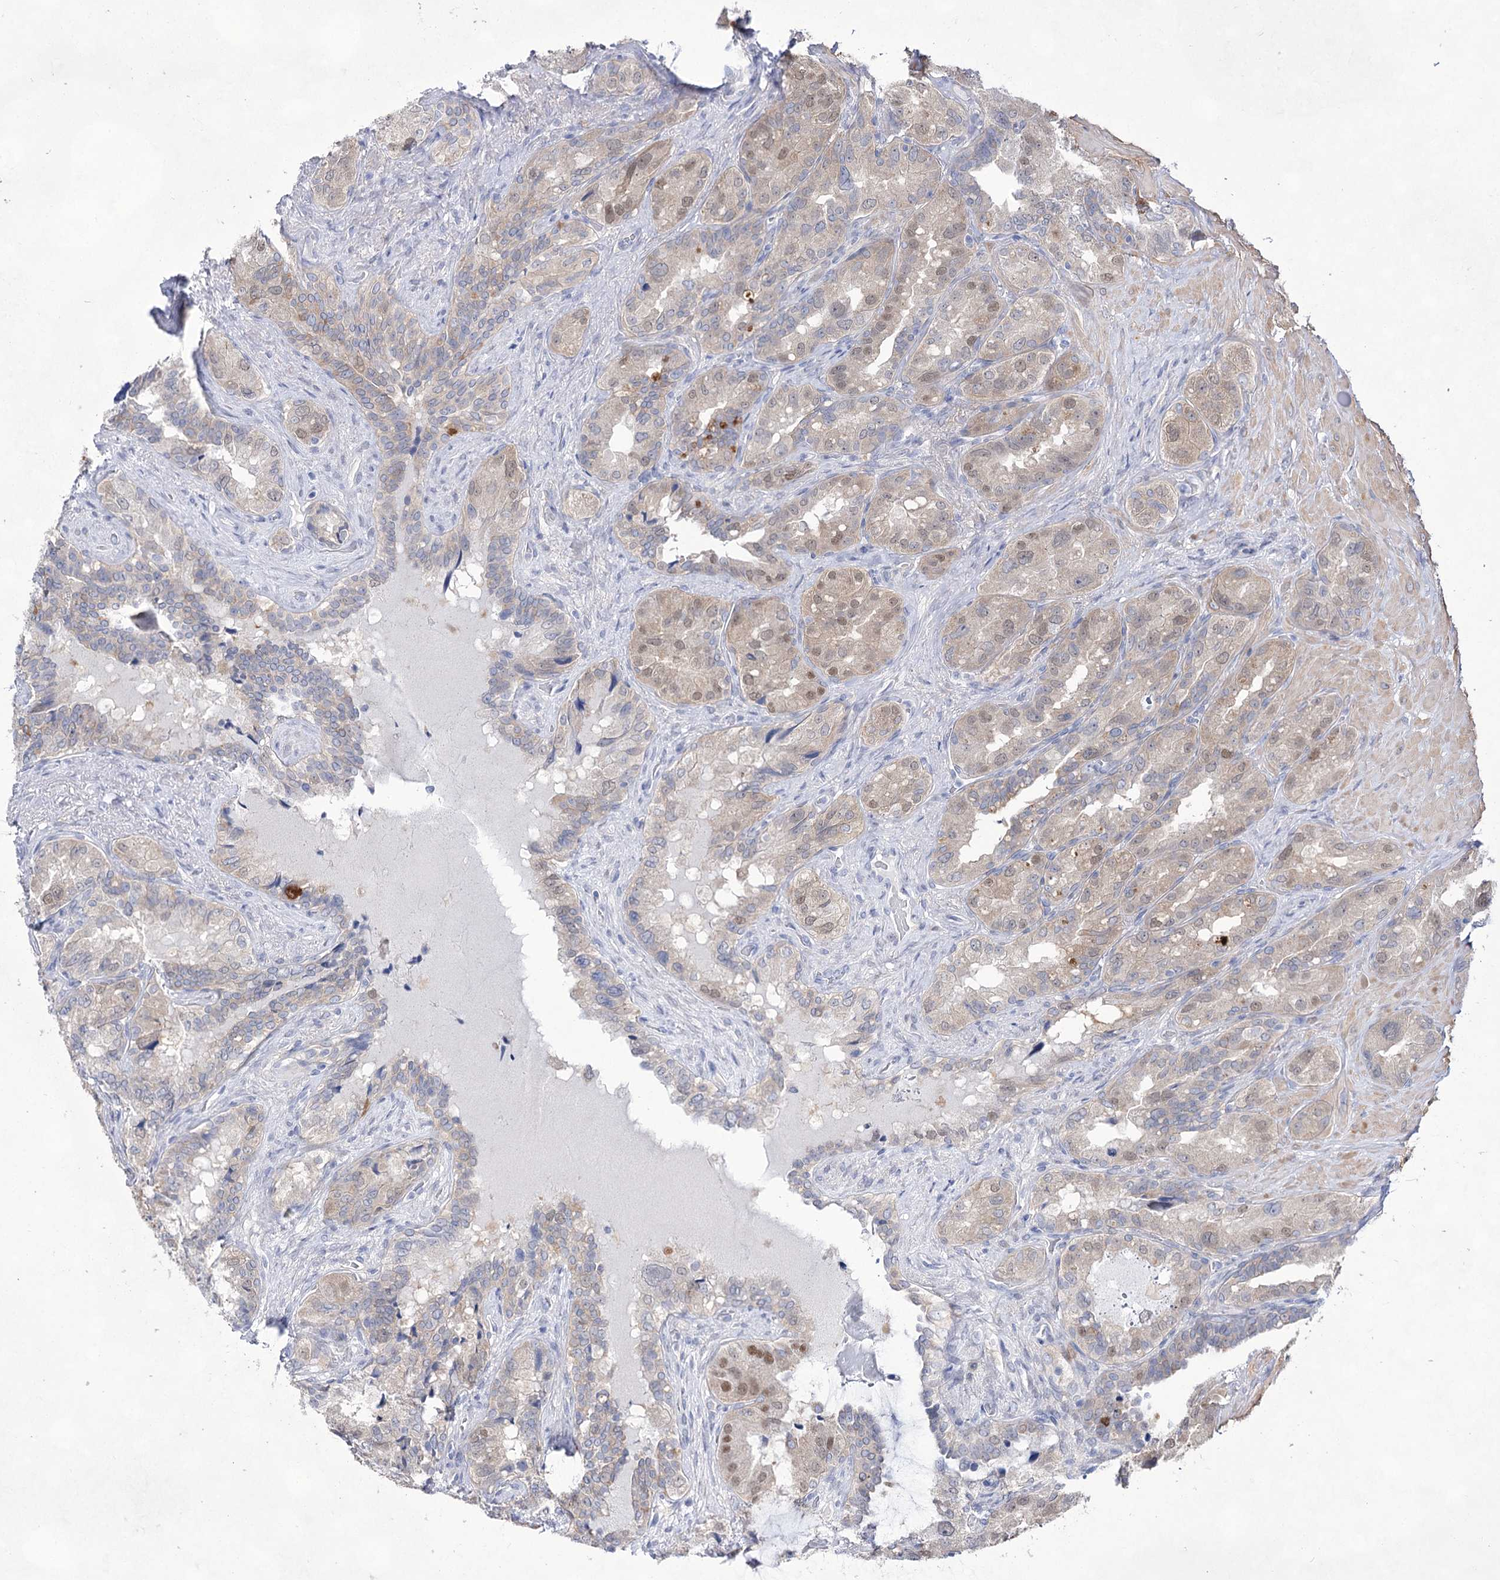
{"staining": {"intensity": "moderate", "quantity": "<25%", "location": "nuclear"}, "tissue": "seminal vesicle", "cell_type": "Glandular cells", "image_type": "normal", "snomed": [{"axis": "morphology", "description": "Normal tissue, NOS"}, {"axis": "topography", "description": "Seminal veicle"}, {"axis": "topography", "description": "Peripheral nerve tissue"}], "caption": "Immunohistochemistry (DAB) staining of unremarkable human seminal vesicle demonstrates moderate nuclear protein positivity in about <25% of glandular cells.", "gene": "UGDH", "patient": {"sex": "male", "age": 67}}